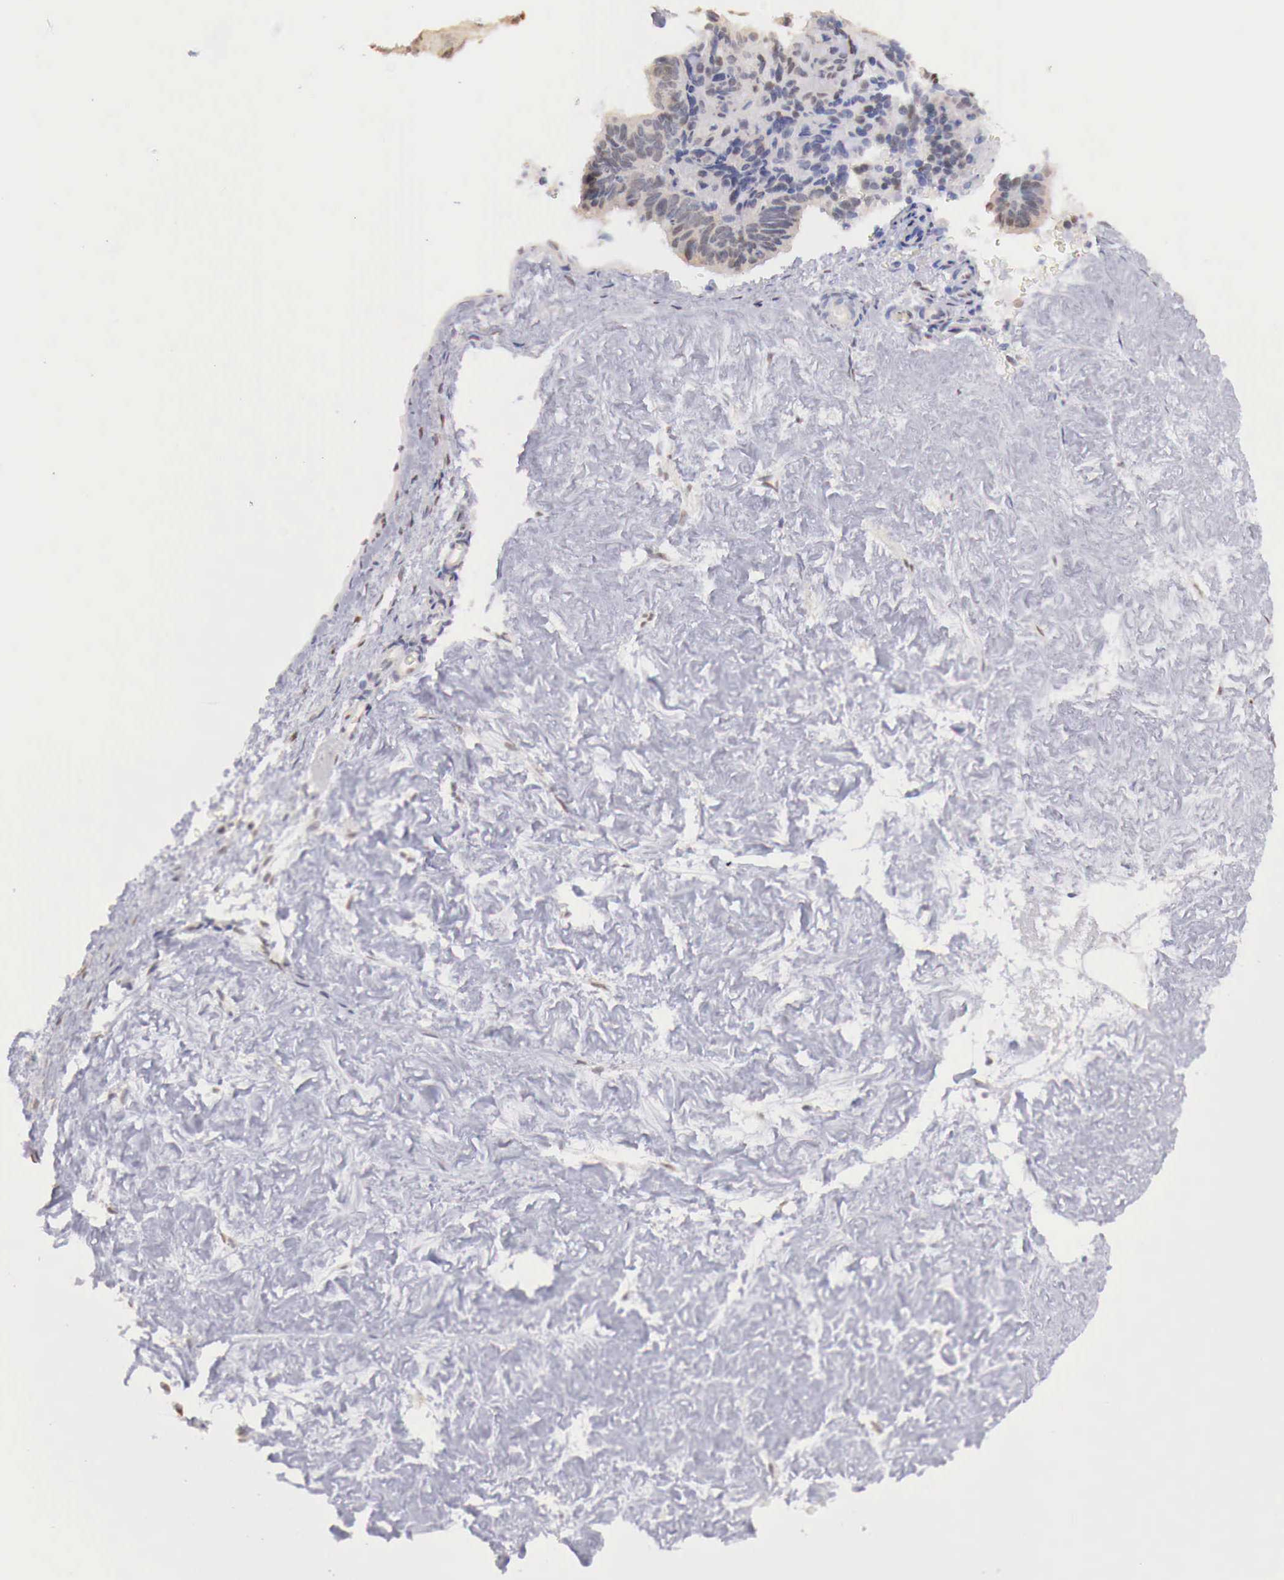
{"staining": {"intensity": "weak", "quantity": "<25%", "location": "nuclear"}, "tissue": "ovarian cancer", "cell_type": "Tumor cells", "image_type": "cancer", "snomed": [{"axis": "morphology", "description": "Carcinoma, endometroid"}, {"axis": "topography", "description": "Ovary"}], "caption": "This is a photomicrograph of immunohistochemistry staining of endometroid carcinoma (ovarian), which shows no staining in tumor cells.", "gene": "UBA1", "patient": {"sex": "female", "age": 52}}